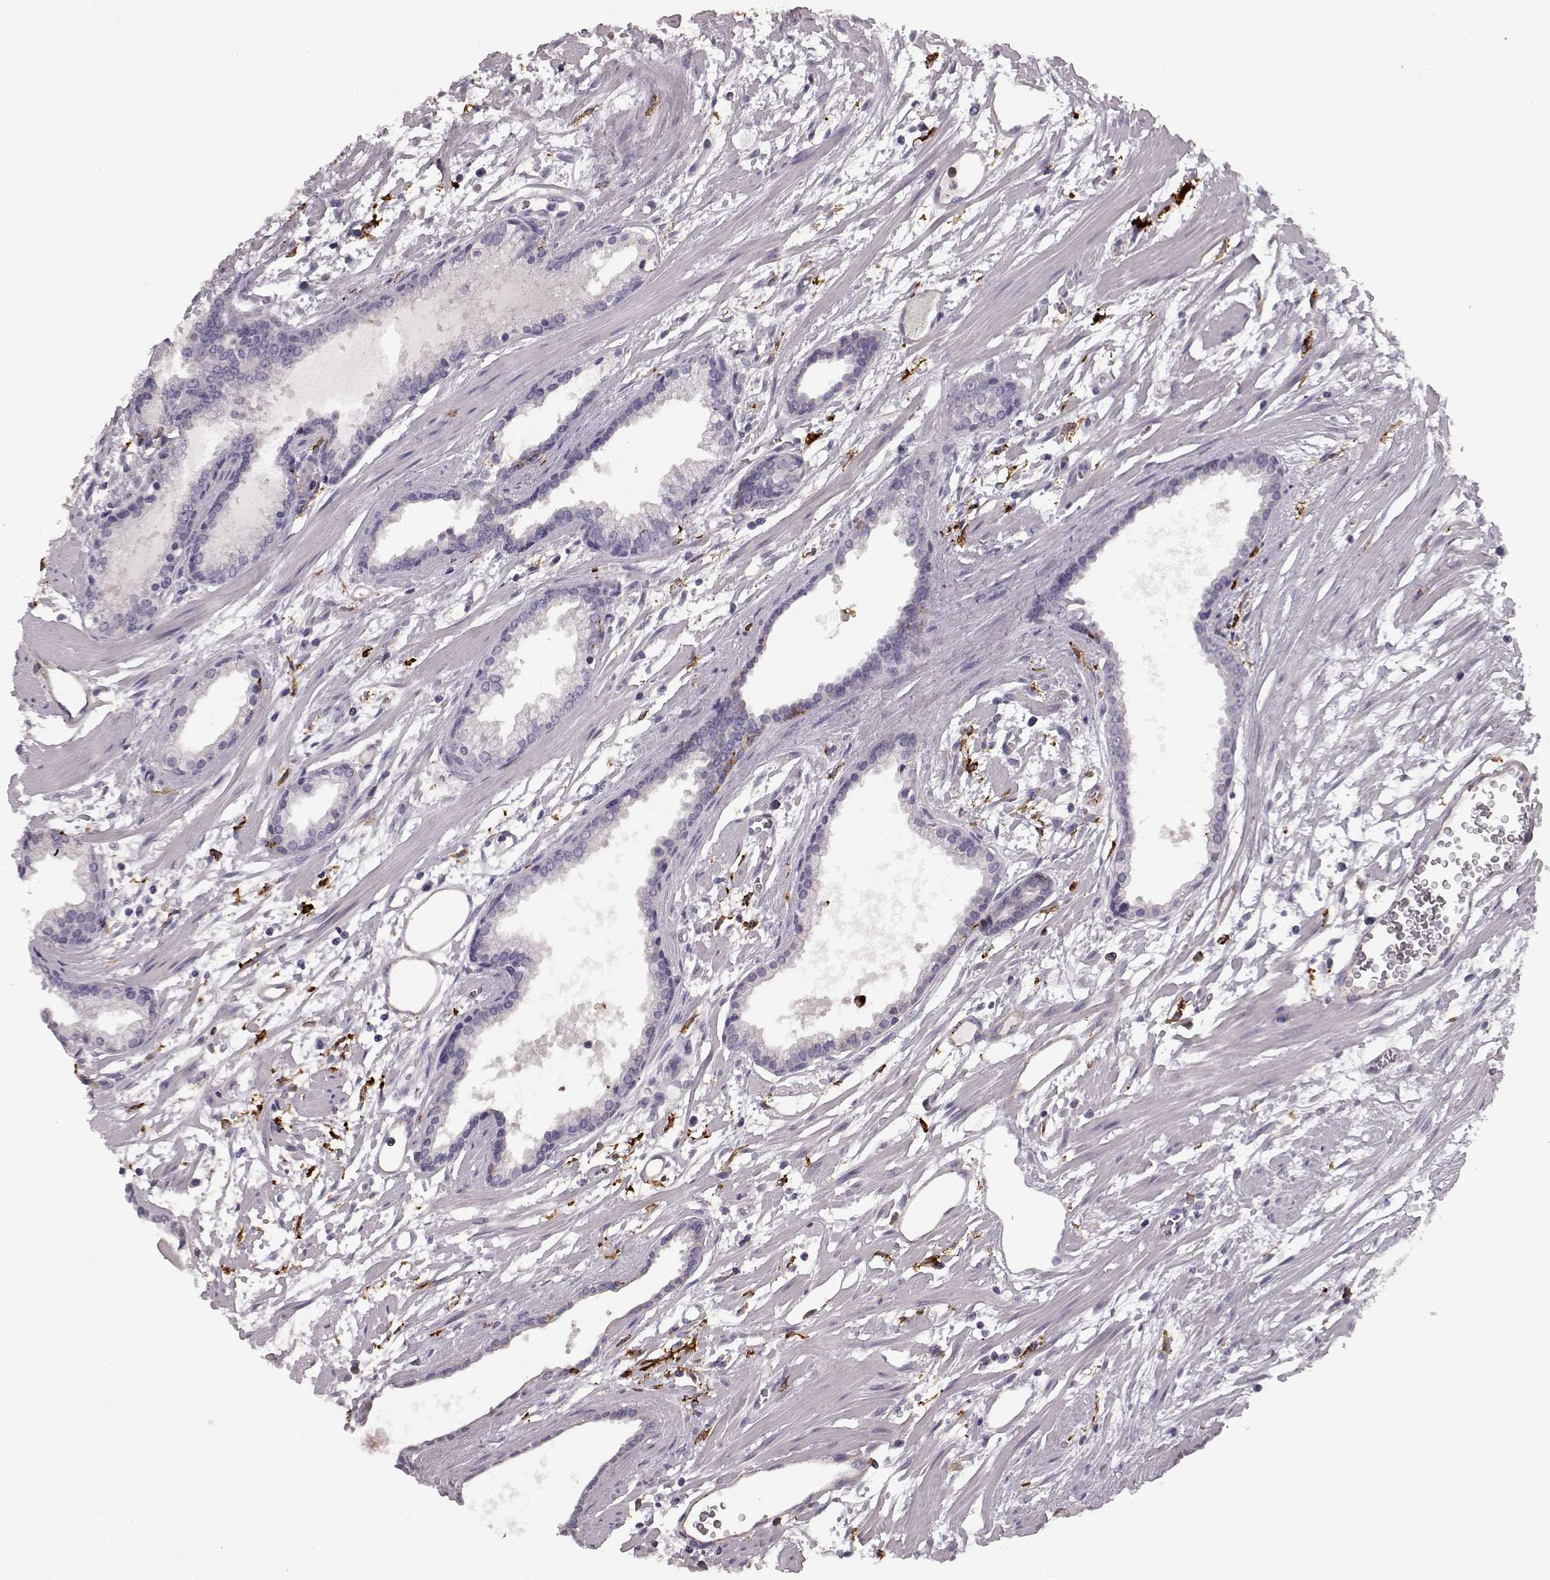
{"staining": {"intensity": "negative", "quantity": "none", "location": "none"}, "tissue": "prostate cancer", "cell_type": "Tumor cells", "image_type": "cancer", "snomed": [{"axis": "morphology", "description": "Adenocarcinoma, High grade"}, {"axis": "topography", "description": "Prostate"}], "caption": "High magnification brightfield microscopy of adenocarcinoma (high-grade) (prostate) stained with DAB (brown) and counterstained with hematoxylin (blue): tumor cells show no significant expression.", "gene": "CCNF", "patient": {"sex": "male", "age": 68}}